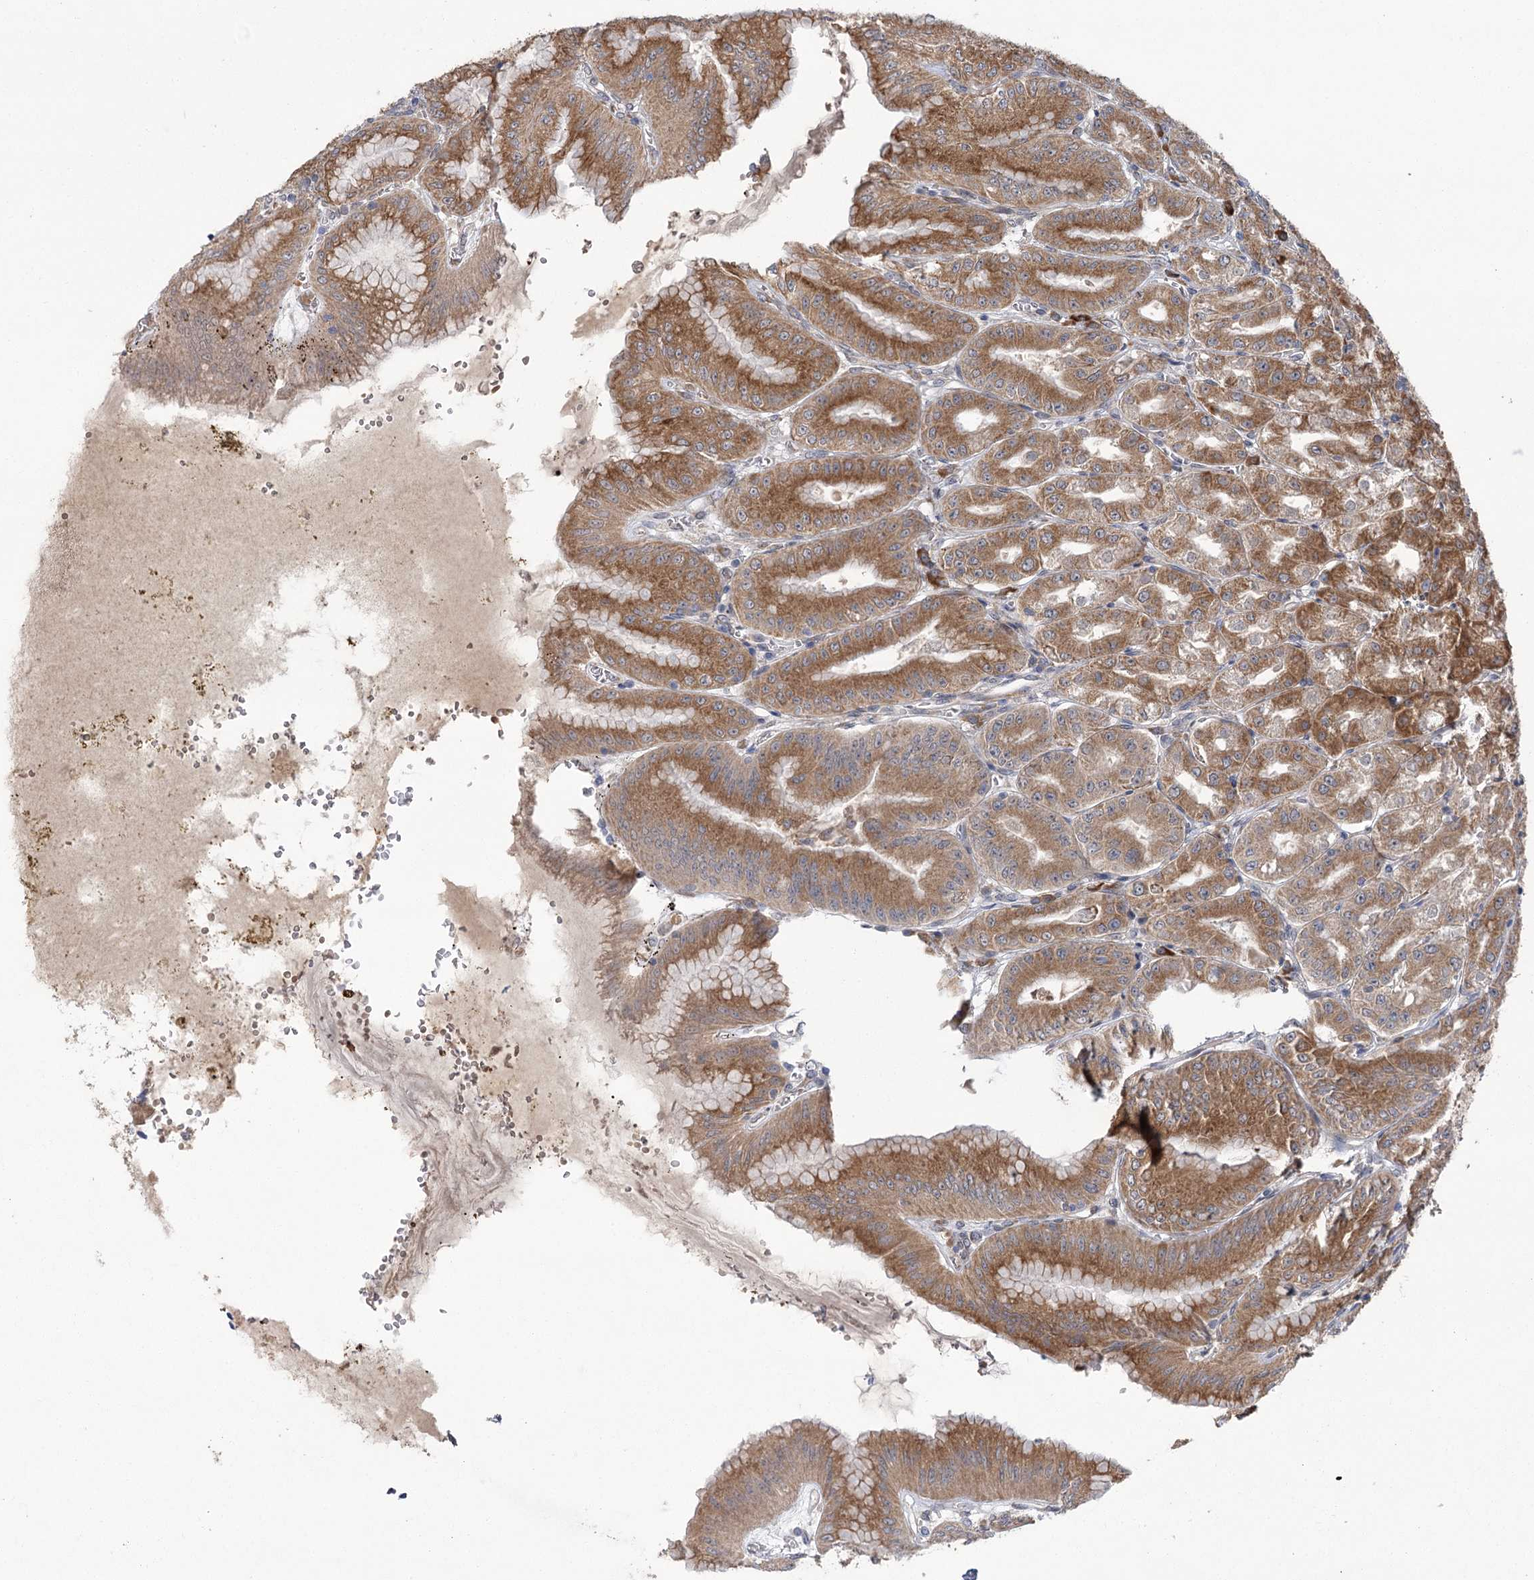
{"staining": {"intensity": "moderate", "quantity": ">75%", "location": "cytoplasmic/membranous"}, "tissue": "stomach", "cell_type": "Glandular cells", "image_type": "normal", "snomed": [{"axis": "morphology", "description": "Normal tissue, NOS"}, {"axis": "topography", "description": "Stomach, upper"}, {"axis": "topography", "description": "Stomach, lower"}], "caption": "Normal stomach shows moderate cytoplasmic/membranous expression in approximately >75% of glandular cells, visualized by immunohistochemistry.", "gene": "GCNT4", "patient": {"sex": "male", "age": 71}}